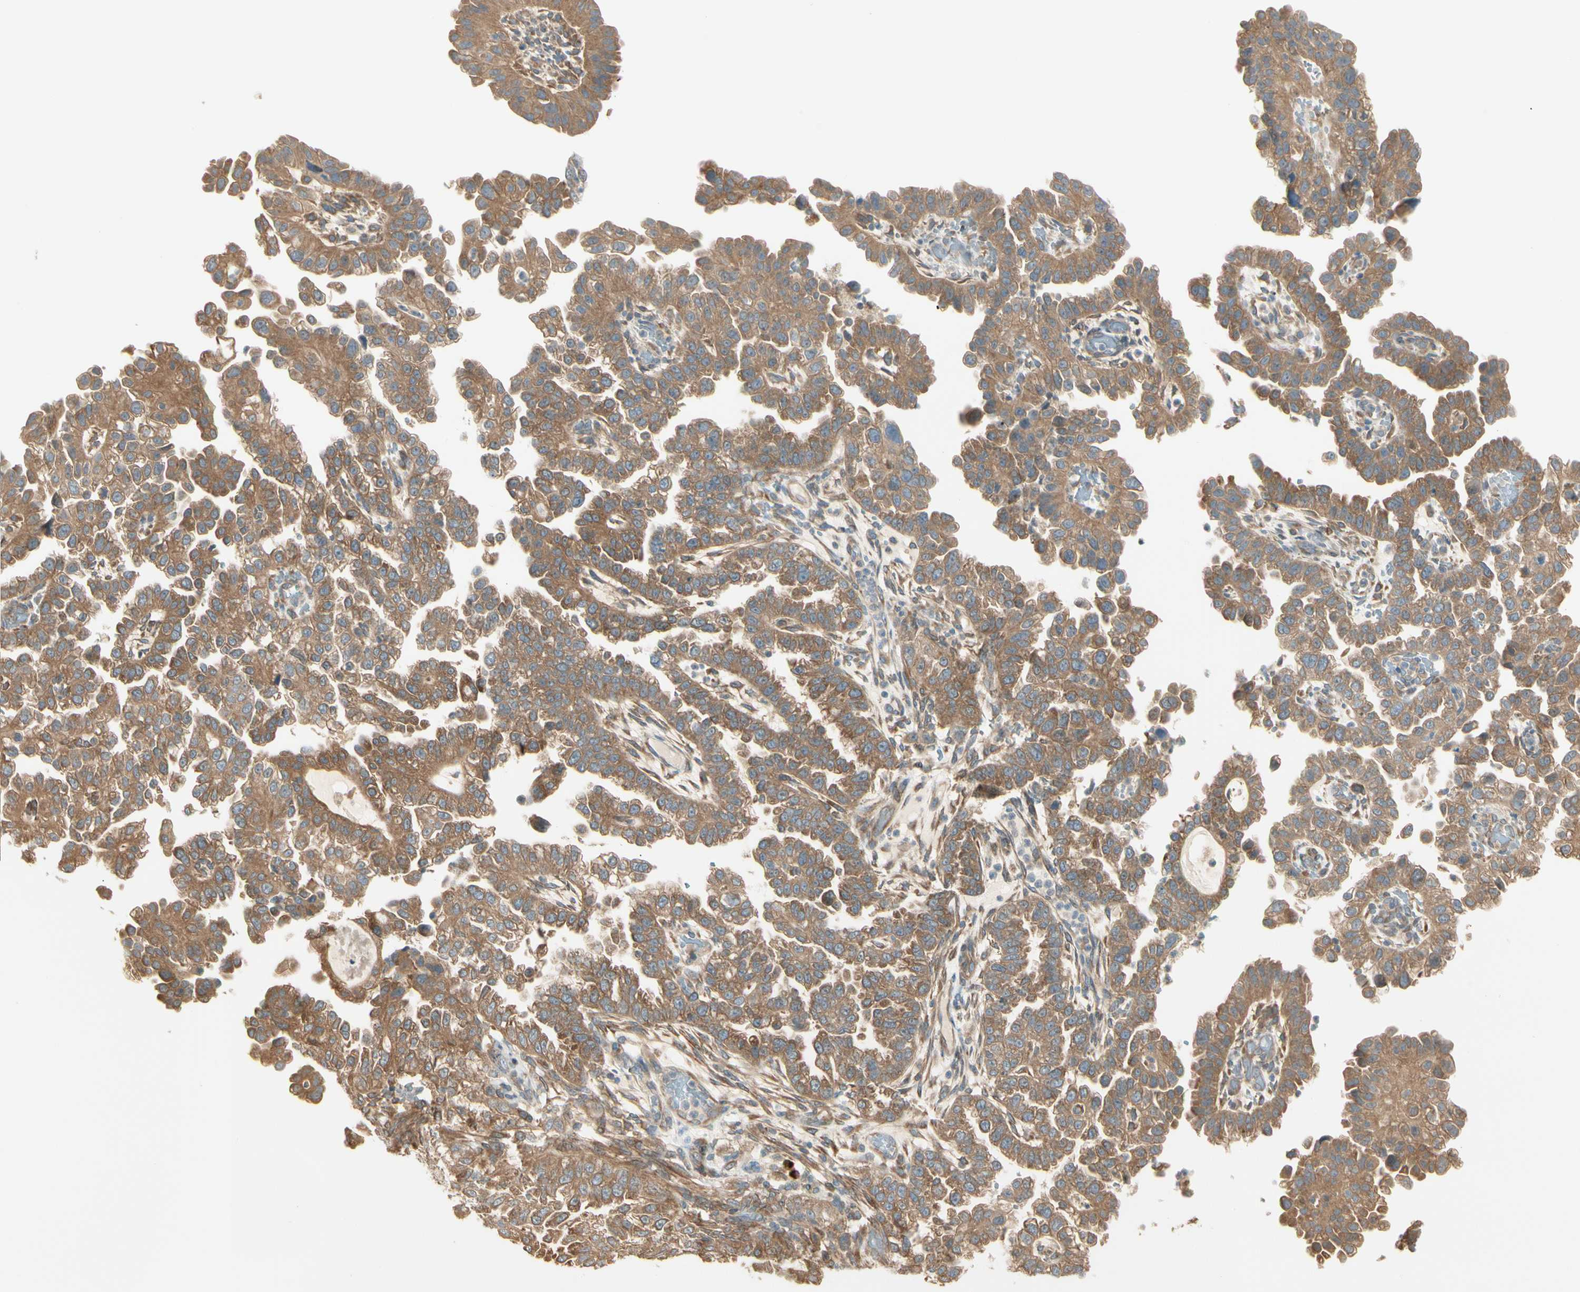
{"staining": {"intensity": "moderate", "quantity": ">75%", "location": "cytoplasmic/membranous"}, "tissue": "endometrial cancer", "cell_type": "Tumor cells", "image_type": "cancer", "snomed": [{"axis": "morphology", "description": "Adenocarcinoma, NOS"}, {"axis": "topography", "description": "Endometrium"}], "caption": "Adenocarcinoma (endometrial) stained with a protein marker shows moderate staining in tumor cells.", "gene": "IRAG1", "patient": {"sex": "female", "age": 85}}